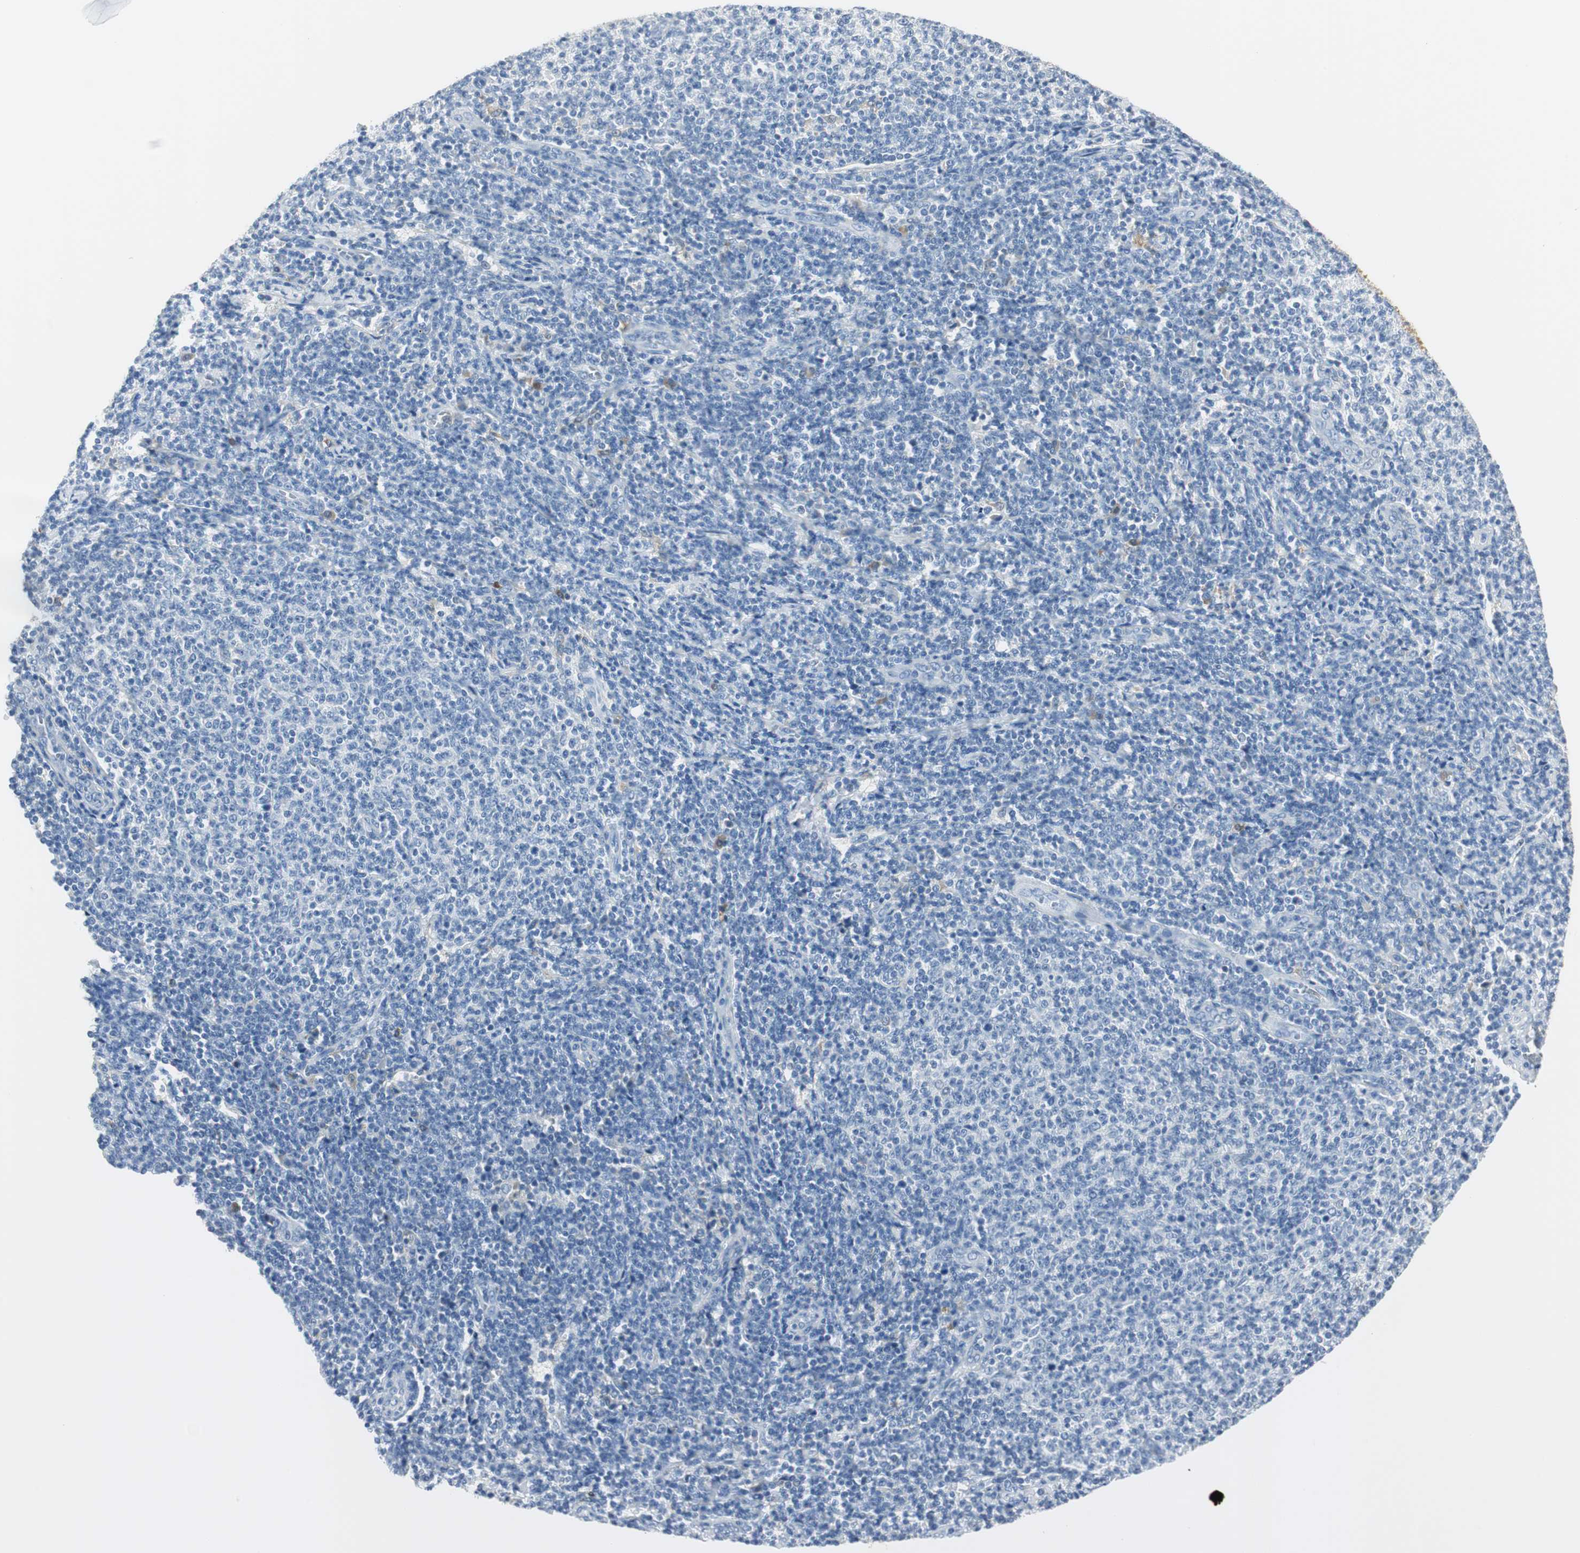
{"staining": {"intensity": "negative", "quantity": "none", "location": "none"}, "tissue": "lymphoma", "cell_type": "Tumor cells", "image_type": "cancer", "snomed": [{"axis": "morphology", "description": "Malignant lymphoma, non-Hodgkin's type, Low grade"}, {"axis": "topography", "description": "Lymph node"}], "caption": "The IHC image has no significant staining in tumor cells of lymphoma tissue. (Stains: DAB (3,3'-diaminobenzidine) IHC with hematoxylin counter stain, Microscopy: brightfield microscopy at high magnification).", "gene": "FBP1", "patient": {"sex": "male", "age": 66}}